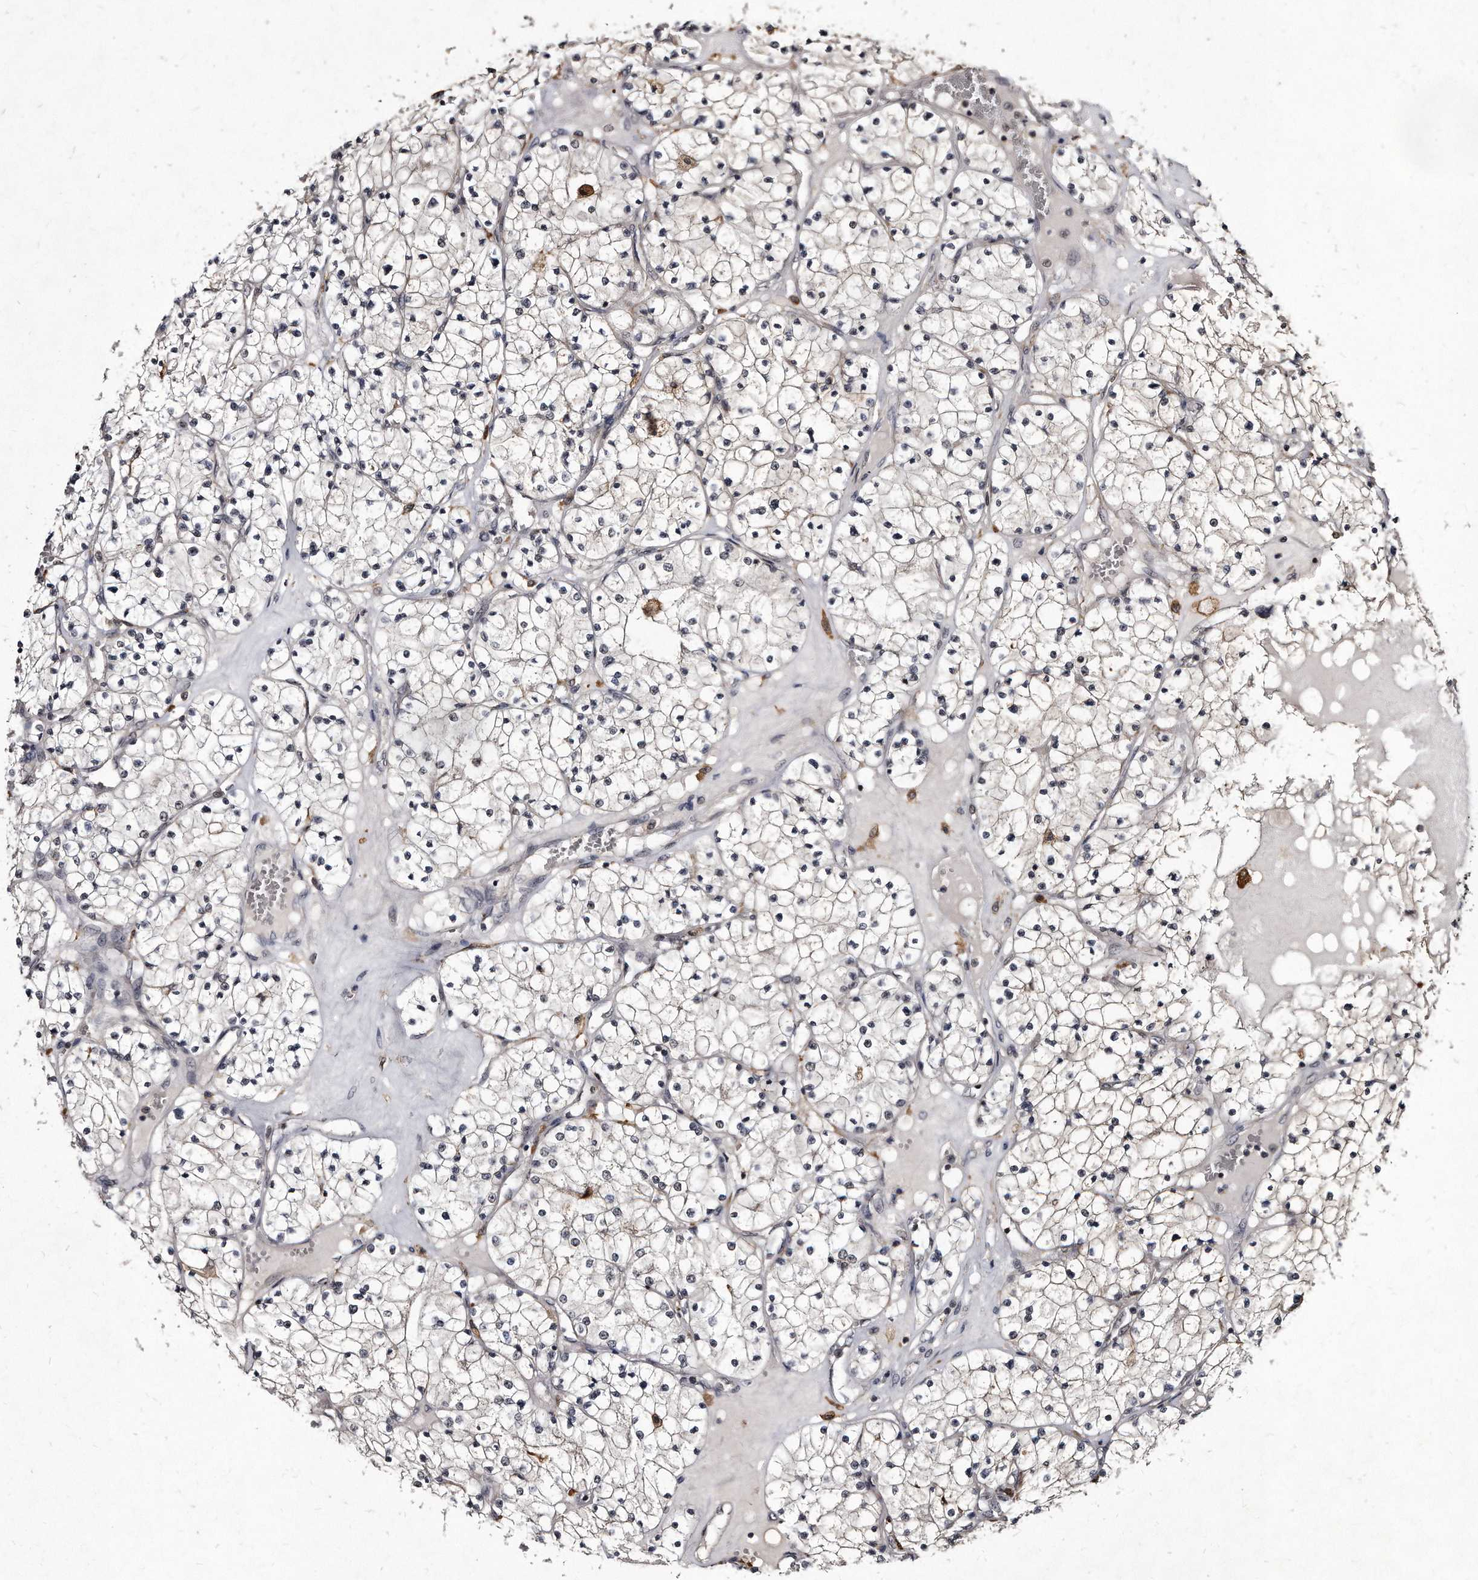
{"staining": {"intensity": "negative", "quantity": "none", "location": "none"}, "tissue": "renal cancer", "cell_type": "Tumor cells", "image_type": "cancer", "snomed": [{"axis": "morphology", "description": "Normal tissue, NOS"}, {"axis": "morphology", "description": "Adenocarcinoma, NOS"}, {"axis": "topography", "description": "Kidney"}], "caption": "DAB (3,3'-diaminobenzidine) immunohistochemical staining of renal cancer (adenocarcinoma) reveals no significant positivity in tumor cells.", "gene": "KLHDC3", "patient": {"sex": "male", "age": 68}}